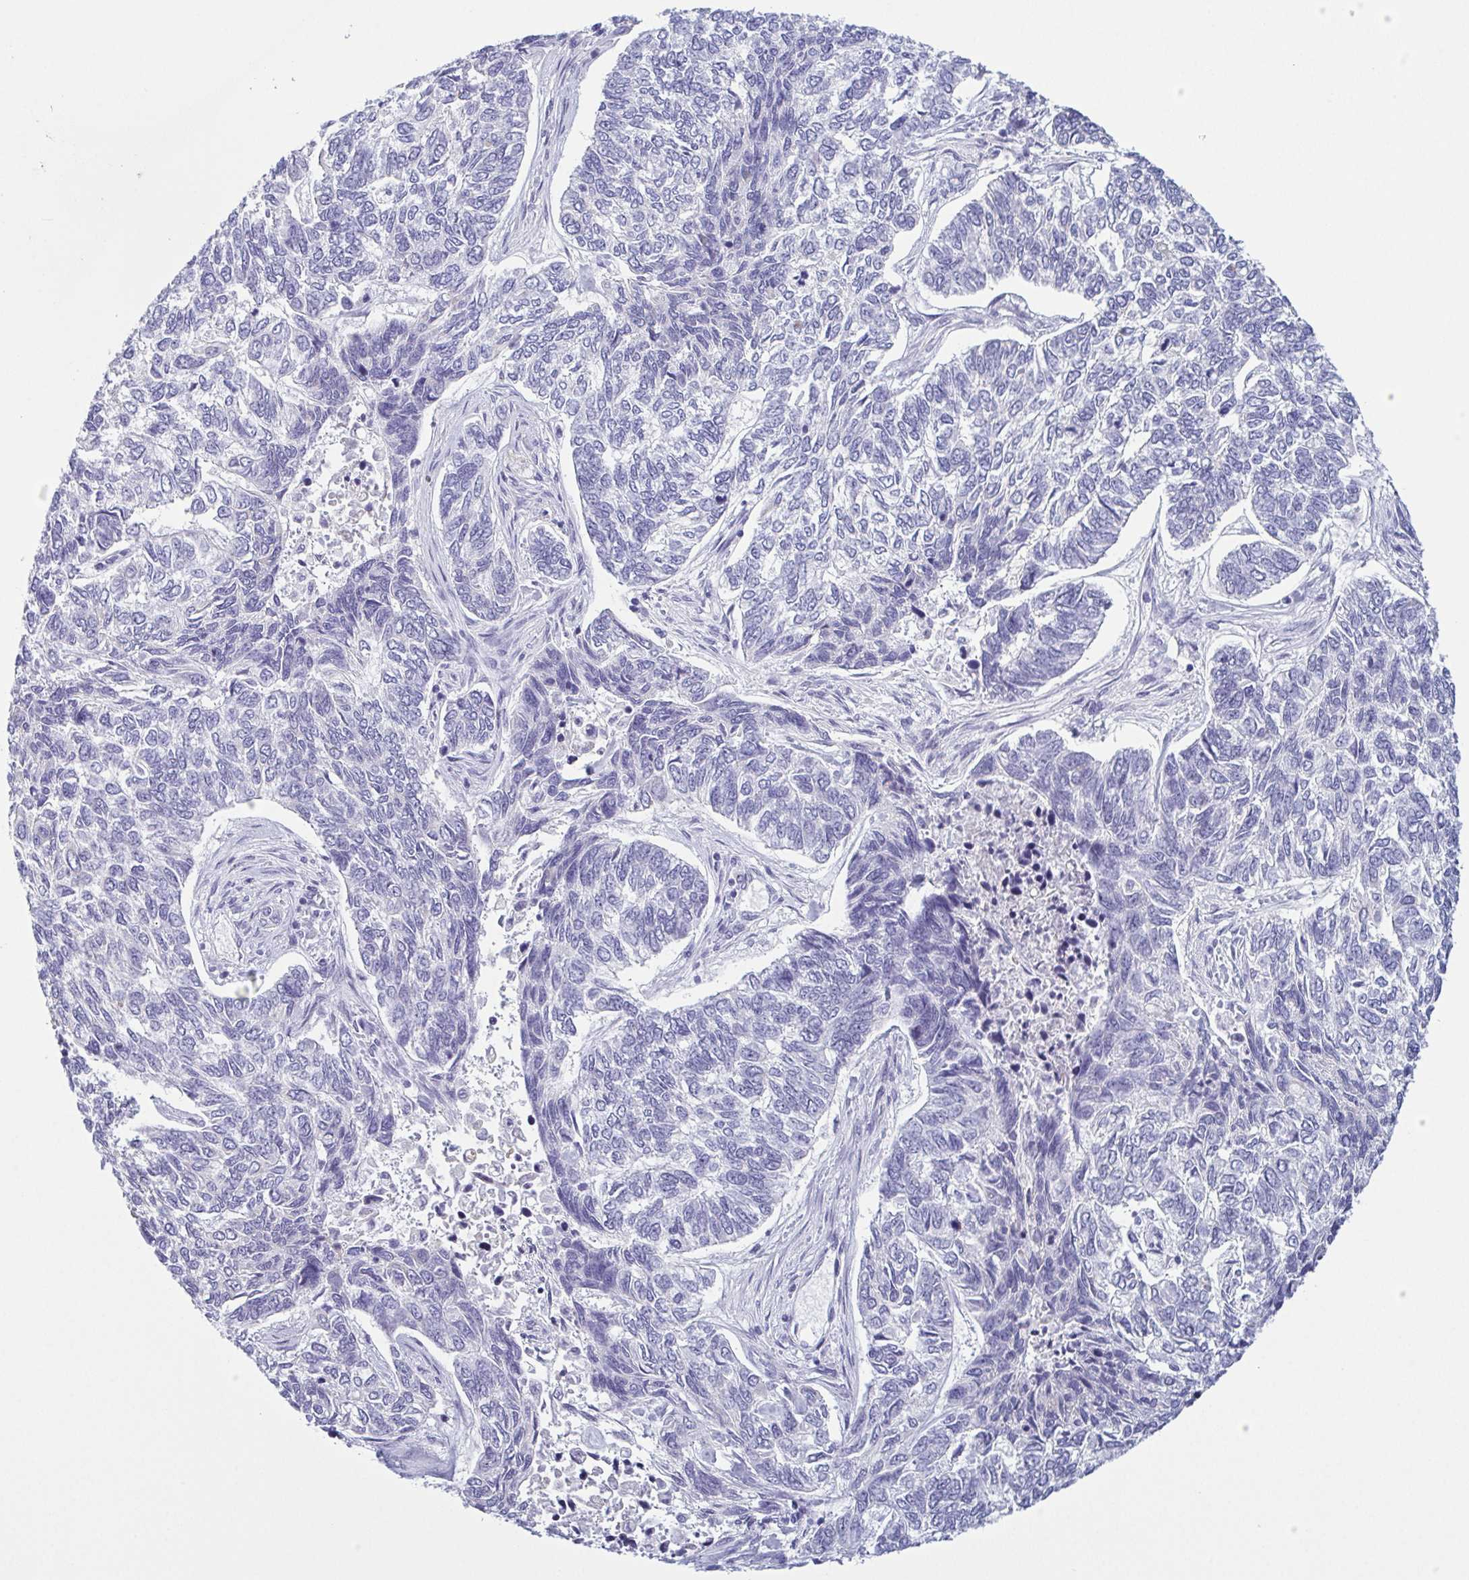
{"staining": {"intensity": "negative", "quantity": "none", "location": "none"}, "tissue": "skin cancer", "cell_type": "Tumor cells", "image_type": "cancer", "snomed": [{"axis": "morphology", "description": "Basal cell carcinoma"}, {"axis": "topography", "description": "Skin"}], "caption": "This micrograph is of skin cancer stained with immunohistochemistry to label a protein in brown with the nuclei are counter-stained blue. There is no staining in tumor cells.", "gene": "KRT10", "patient": {"sex": "female", "age": 65}}